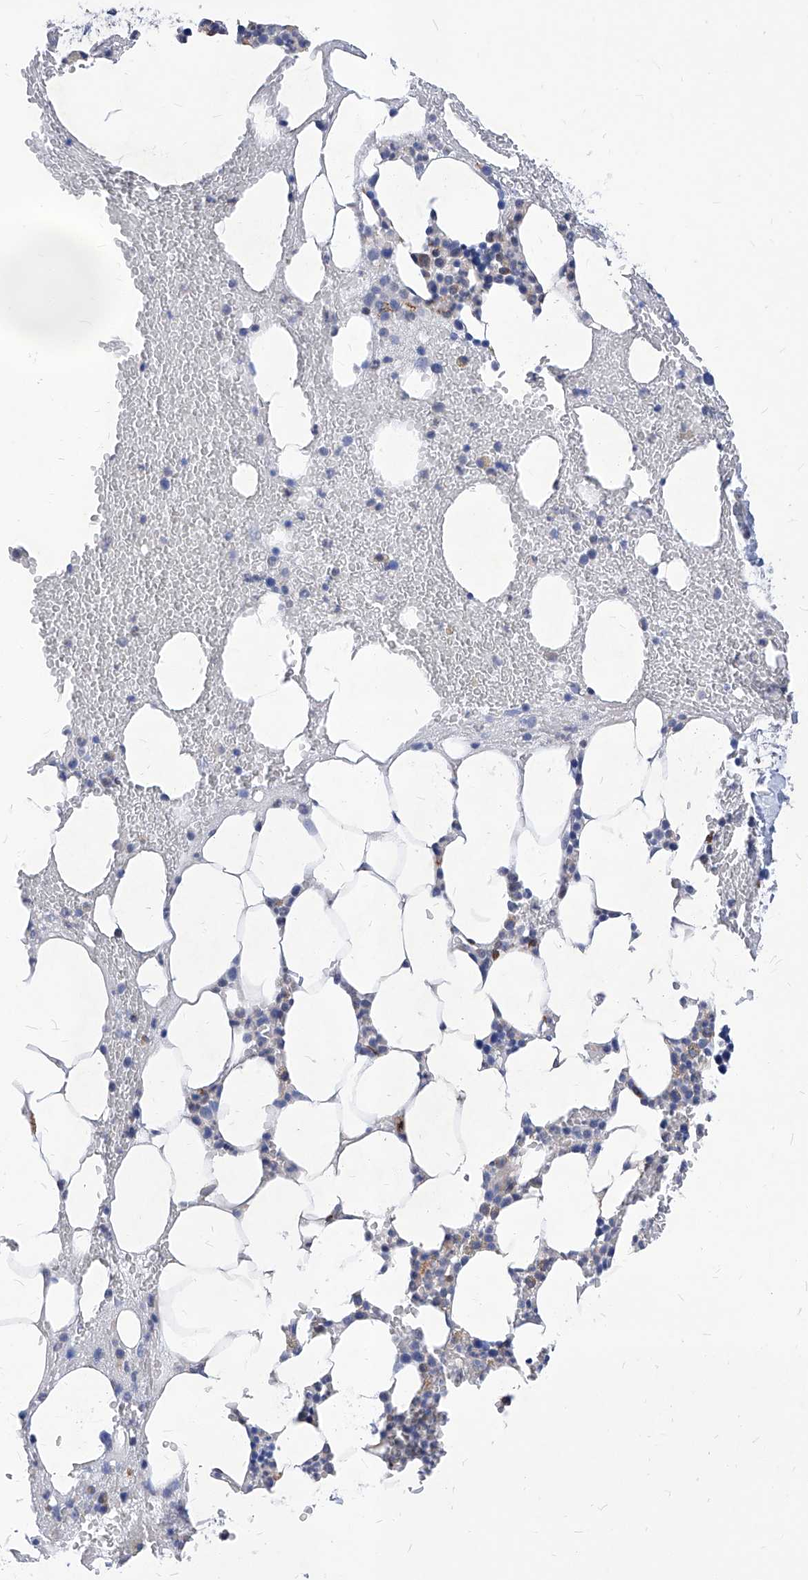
{"staining": {"intensity": "weak", "quantity": "<25%", "location": "cytoplasmic/membranous"}, "tissue": "bone marrow", "cell_type": "Hematopoietic cells", "image_type": "normal", "snomed": [{"axis": "morphology", "description": "Normal tissue, NOS"}, {"axis": "morphology", "description": "Inflammation, NOS"}, {"axis": "topography", "description": "Bone marrow"}], "caption": "Protein analysis of unremarkable bone marrow demonstrates no significant staining in hematopoietic cells.", "gene": "UBOX5", "patient": {"sex": "female", "age": 78}}